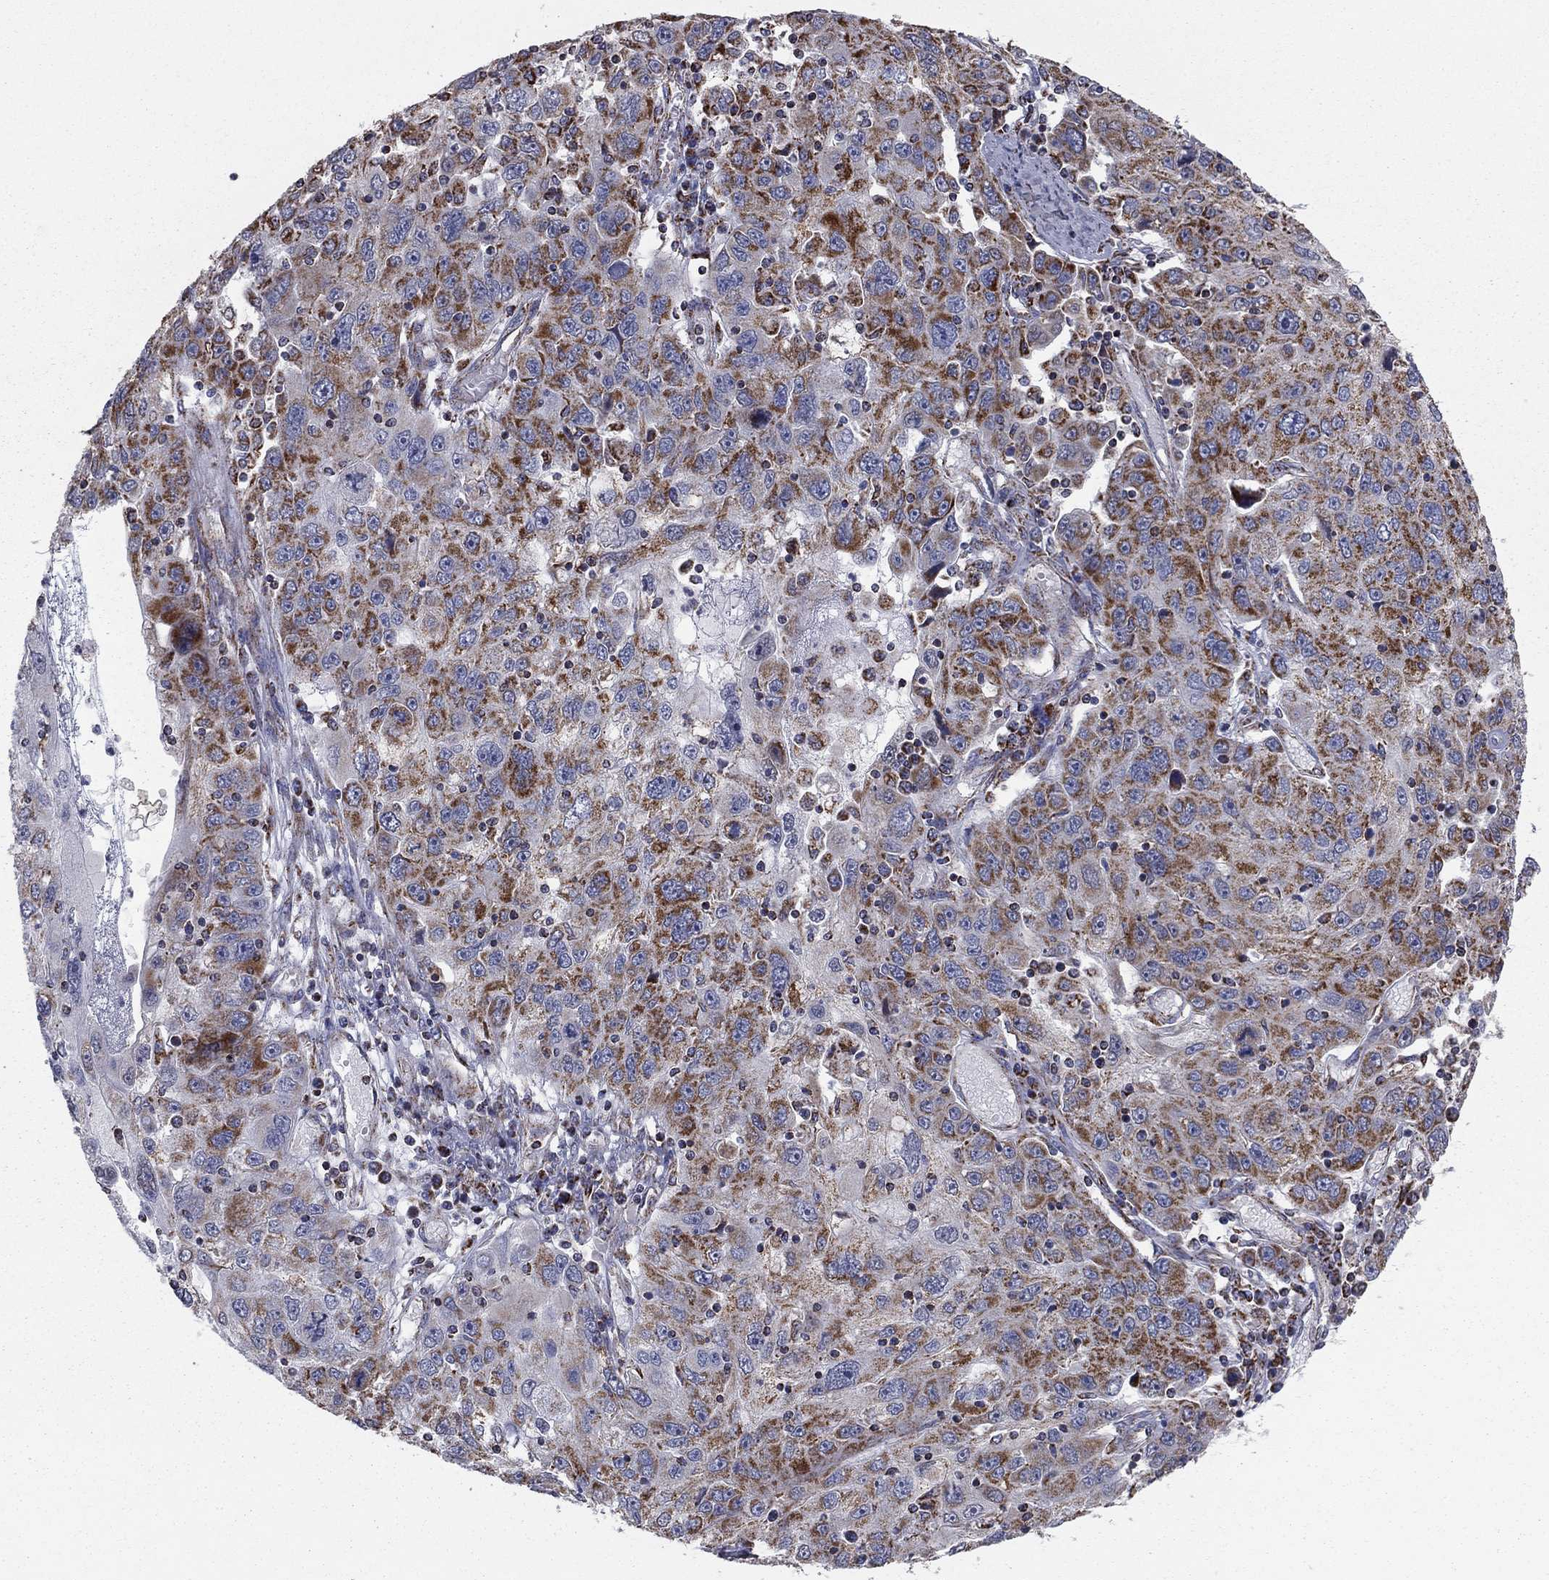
{"staining": {"intensity": "strong", "quantity": "25%-75%", "location": "cytoplasmic/membranous"}, "tissue": "stomach cancer", "cell_type": "Tumor cells", "image_type": "cancer", "snomed": [{"axis": "morphology", "description": "Adenocarcinoma, NOS"}, {"axis": "topography", "description": "Stomach"}], "caption": "Immunohistochemistry (DAB (3,3'-diaminobenzidine)) staining of stomach cancer (adenocarcinoma) shows strong cytoplasmic/membranous protein expression in approximately 25%-75% of tumor cells.", "gene": "NDUFV1", "patient": {"sex": "male", "age": 56}}